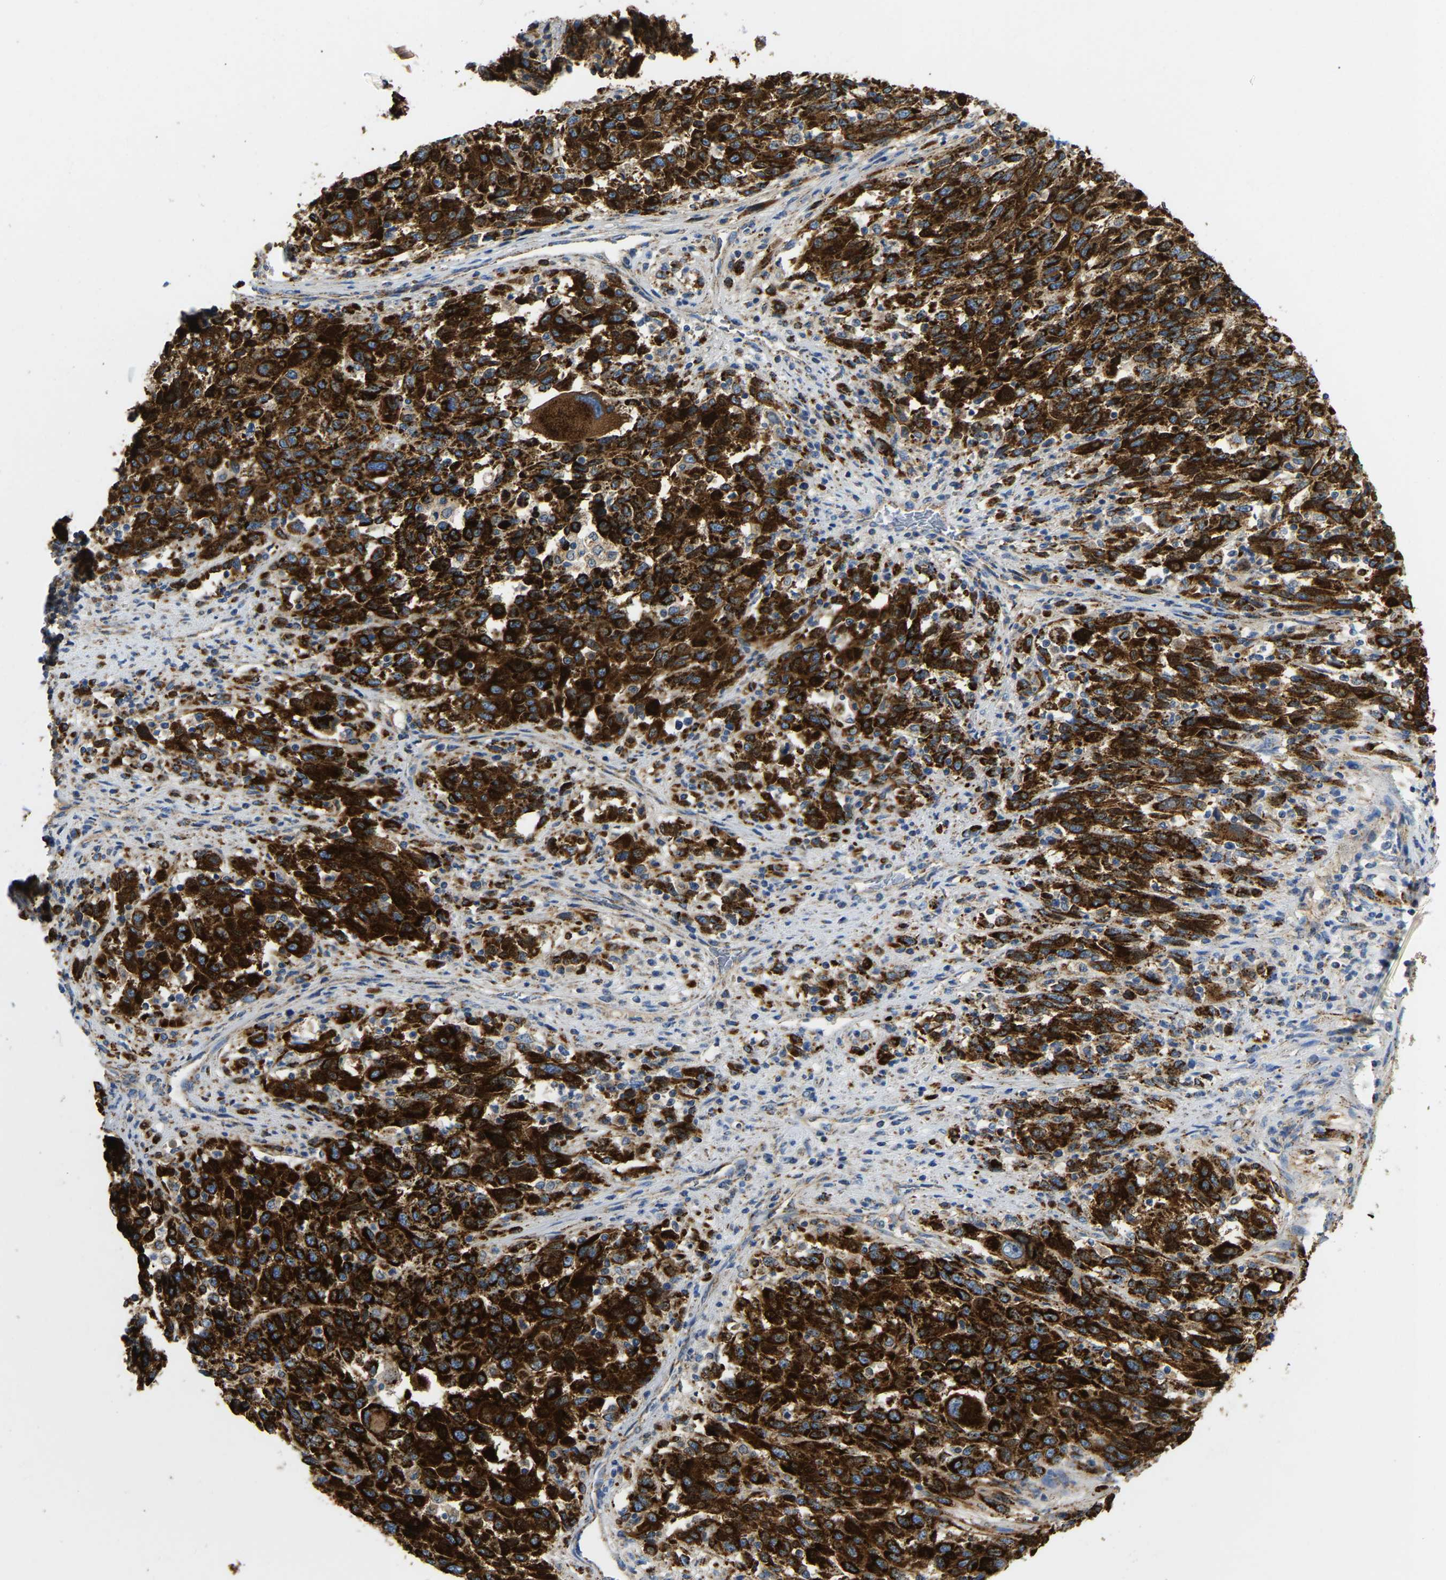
{"staining": {"intensity": "strong", "quantity": ">75%", "location": "cytoplasmic/membranous"}, "tissue": "melanoma", "cell_type": "Tumor cells", "image_type": "cancer", "snomed": [{"axis": "morphology", "description": "Malignant melanoma, Metastatic site"}, {"axis": "topography", "description": "Lymph node"}], "caption": "Malignant melanoma (metastatic site) stained for a protein reveals strong cytoplasmic/membranous positivity in tumor cells.", "gene": "HIBADH", "patient": {"sex": "male", "age": 61}}